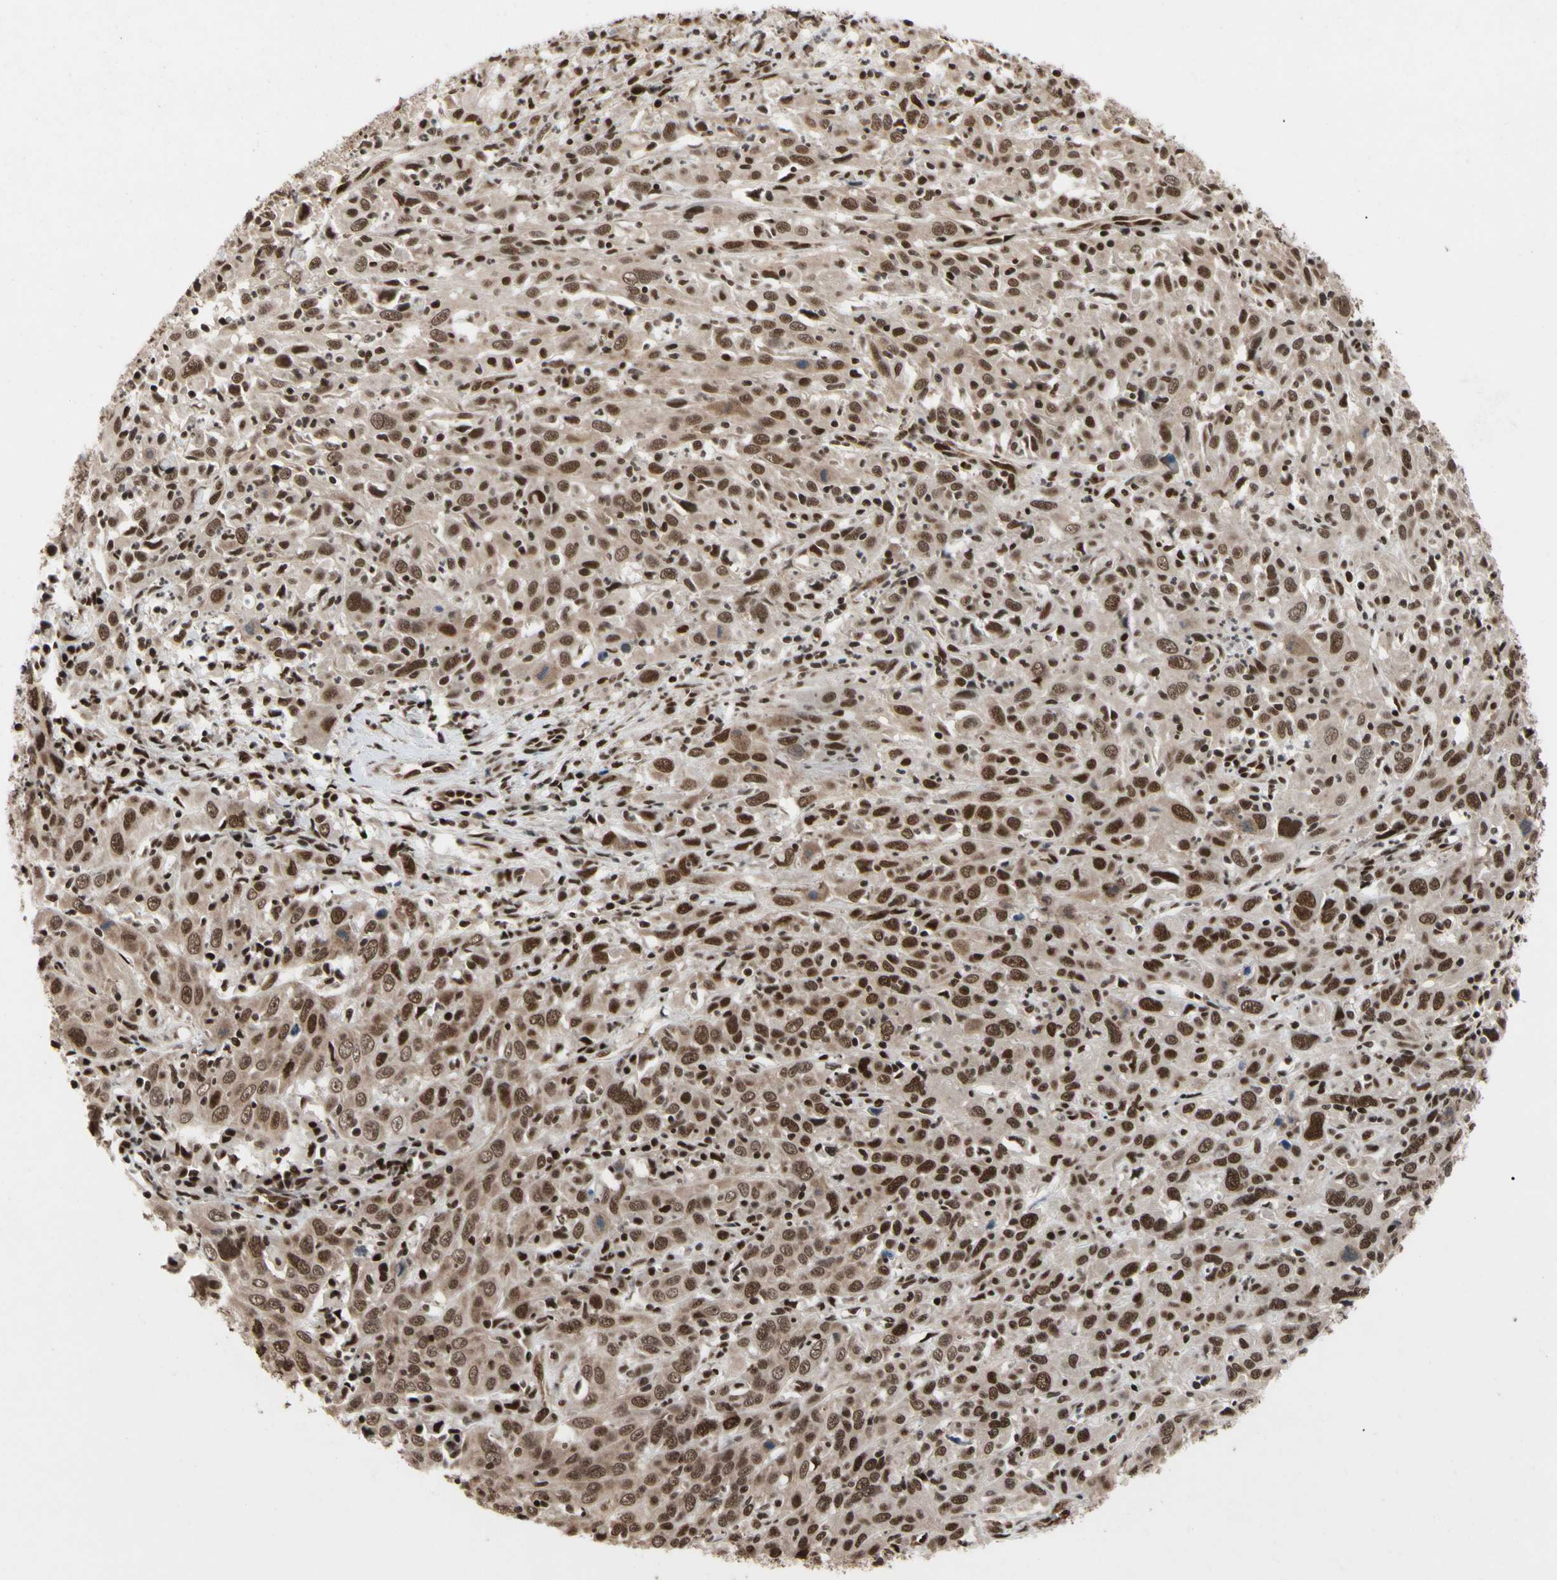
{"staining": {"intensity": "strong", "quantity": ">75%", "location": "cytoplasmic/membranous,nuclear"}, "tissue": "cervical cancer", "cell_type": "Tumor cells", "image_type": "cancer", "snomed": [{"axis": "morphology", "description": "Squamous cell carcinoma, NOS"}, {"axis": "topography", "description": "Cervix"}], "caption": "A photomicrograph of human squamous cell carcinoma (cervical) stained for a protein displays strong cytoplasmic/membranous and nuclear brown staining in tumor cells. (Stains: DAB in brown, nuclei in blue, Microscopy: brightfield microscopy at high magnification).", "gene": "FAM98B", "patient": {"sex": "female", "age": 46}}